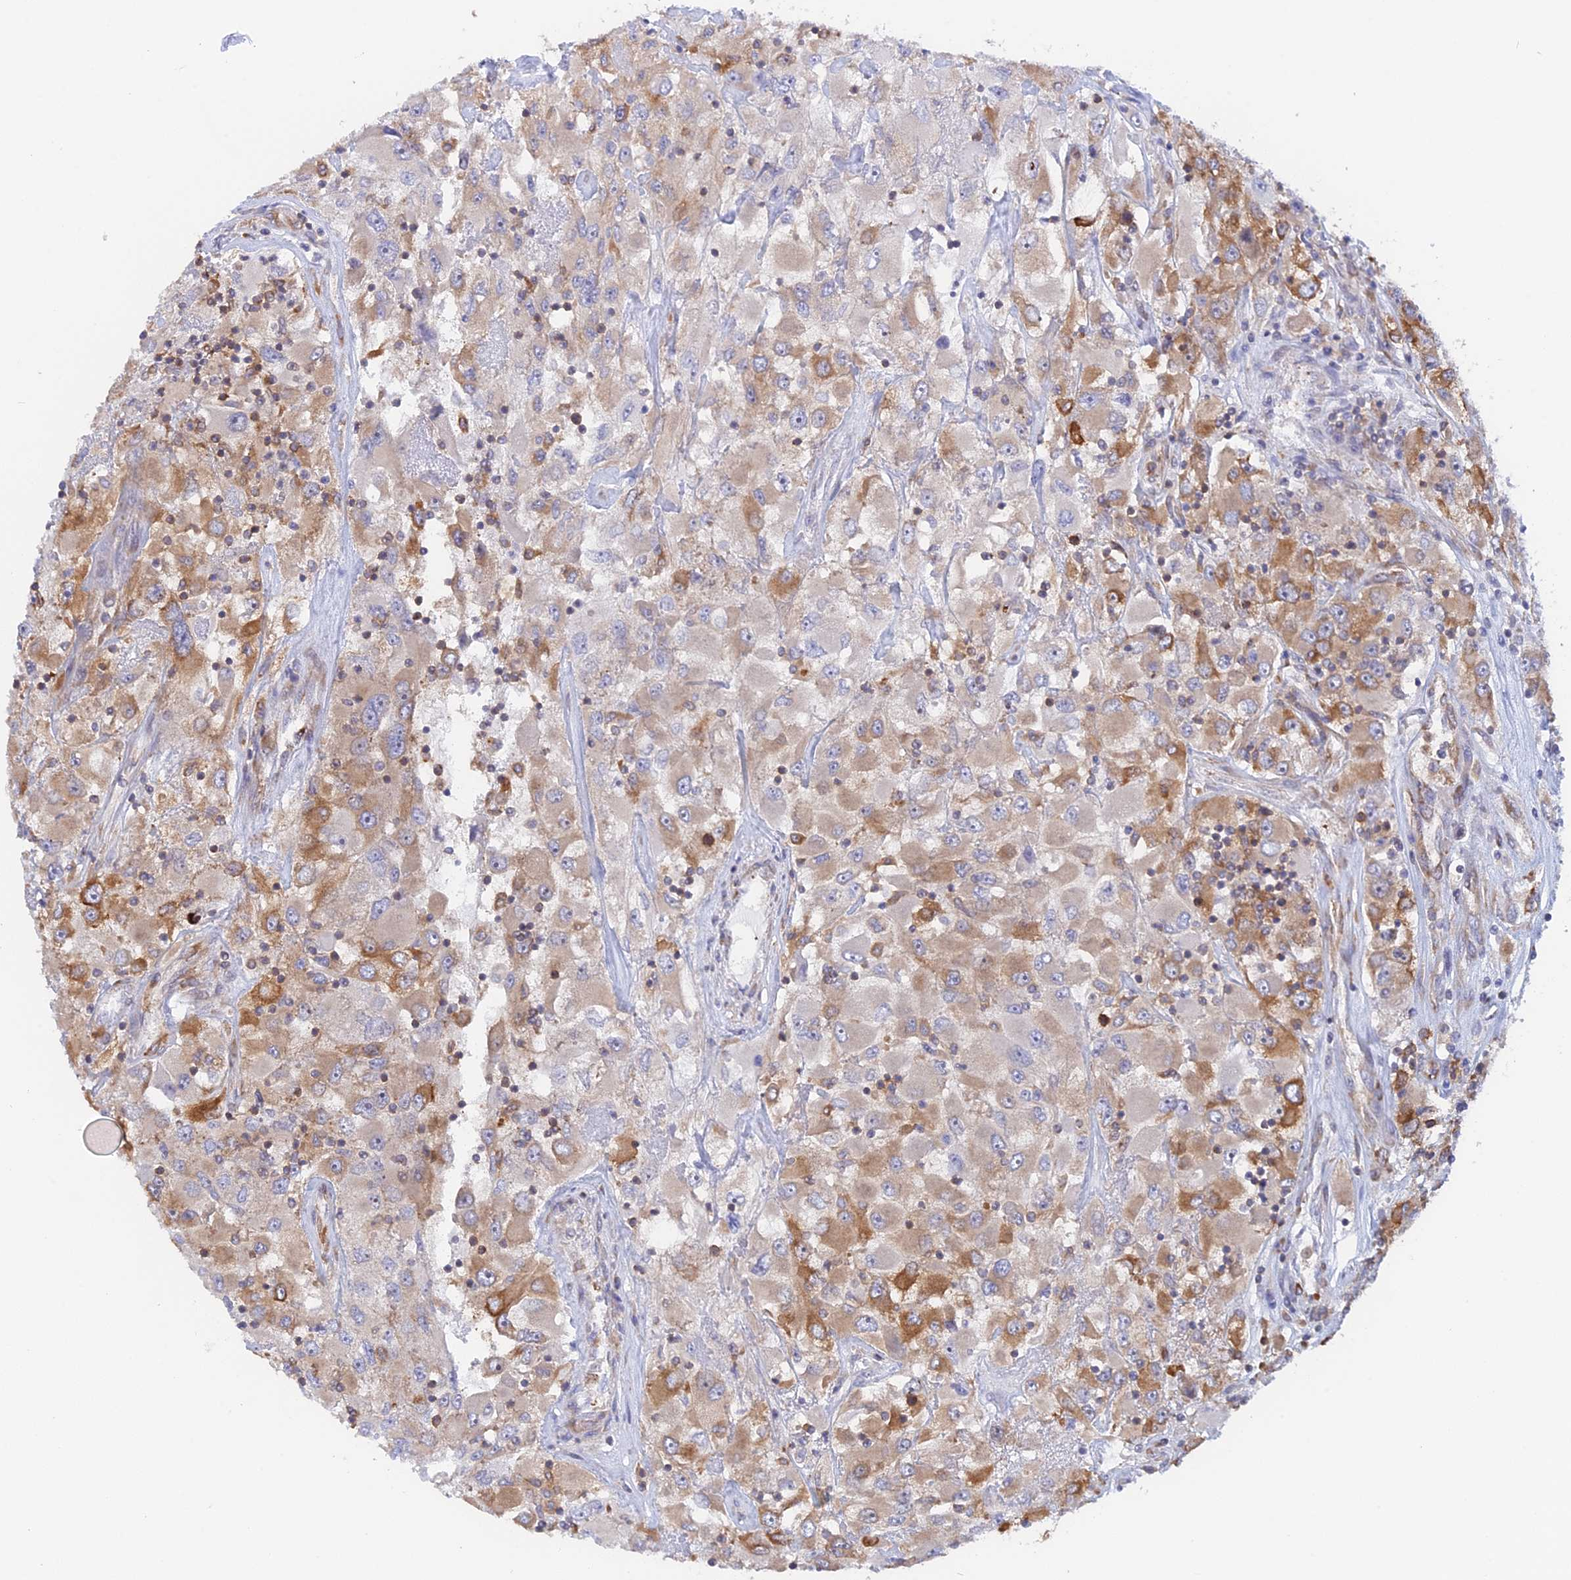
{"staining": {"intensity": "moderate", "quantity": "25%-75%", "location": "cytoplasmic/membranous"}, "tissue": "renal cancer", "cell_type": "Tumor cells", "image_type": "cancer", "snomed": [{"axis": "morphology", "description": "Adenocarcinoma, NOS"}, {"axis": "topography", "description": "Kidney"}], "caption": "The image reveals a brown stain indicating the presence of a protein in the cytoplasmic/membranous of tumor cells in renal cancer (adenocarcinoma).", "gene": "GMIP", "patient": {"sex": "female", "age": 52}}